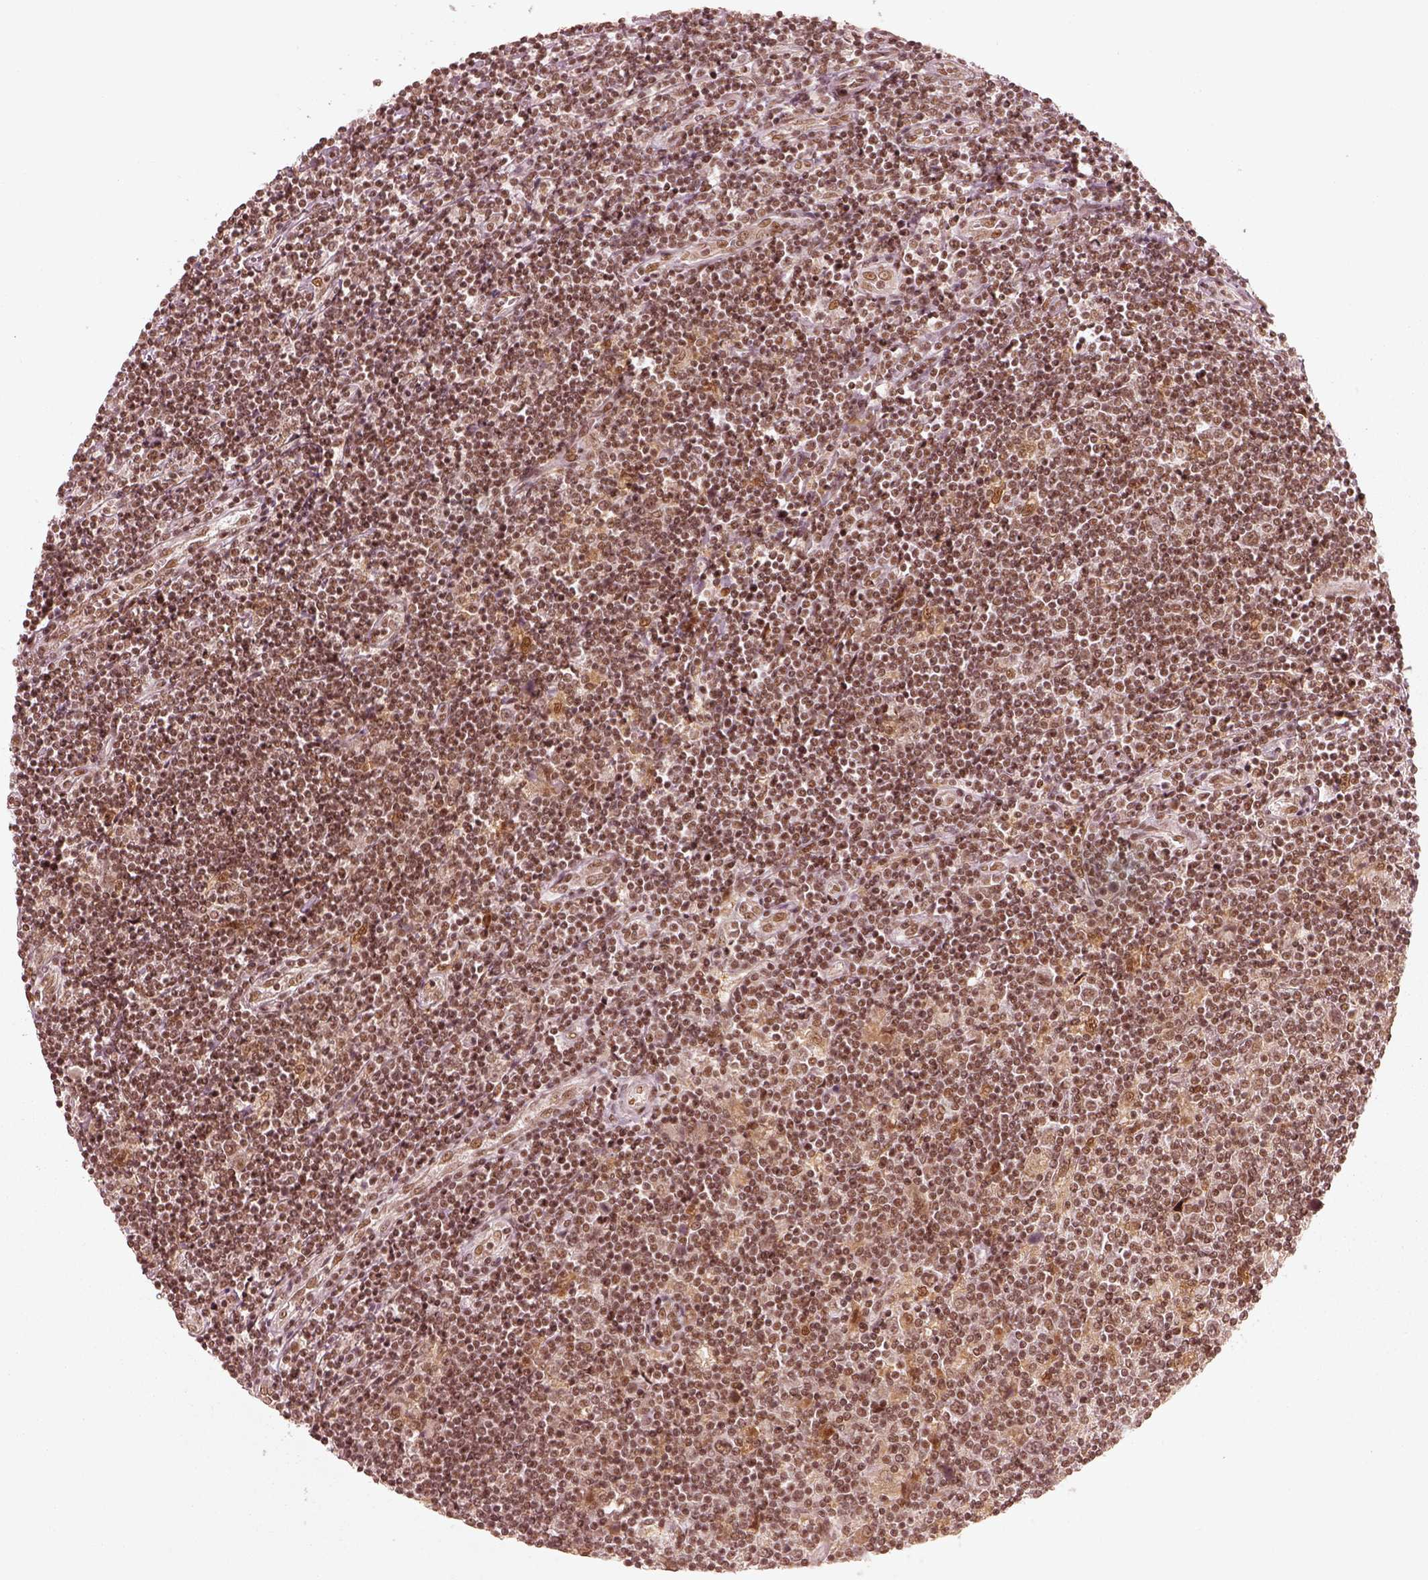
{"staining": {"intensity": "moderate", "quantity": ">75%", "location": "nuclear"}, "tissue": "lymphoma", "cell_type": "Tumor cells", "image_type": "cancer", "snomed": [{"axis": "morphology", "description": "Hodgkin's disease, NOS"}, {"axis": "topography", "description": "Lymph node"}], "caption": "DAB immunohistochemical staining of lymphoma reveals moderate nuclear protein expression in approximately >75% of tumor cells. (brown staining indicates protein expression, while blue staining denotes nuclei).", "gene": "GMEB2", "patient": {"sex": "male", "age": 40}}